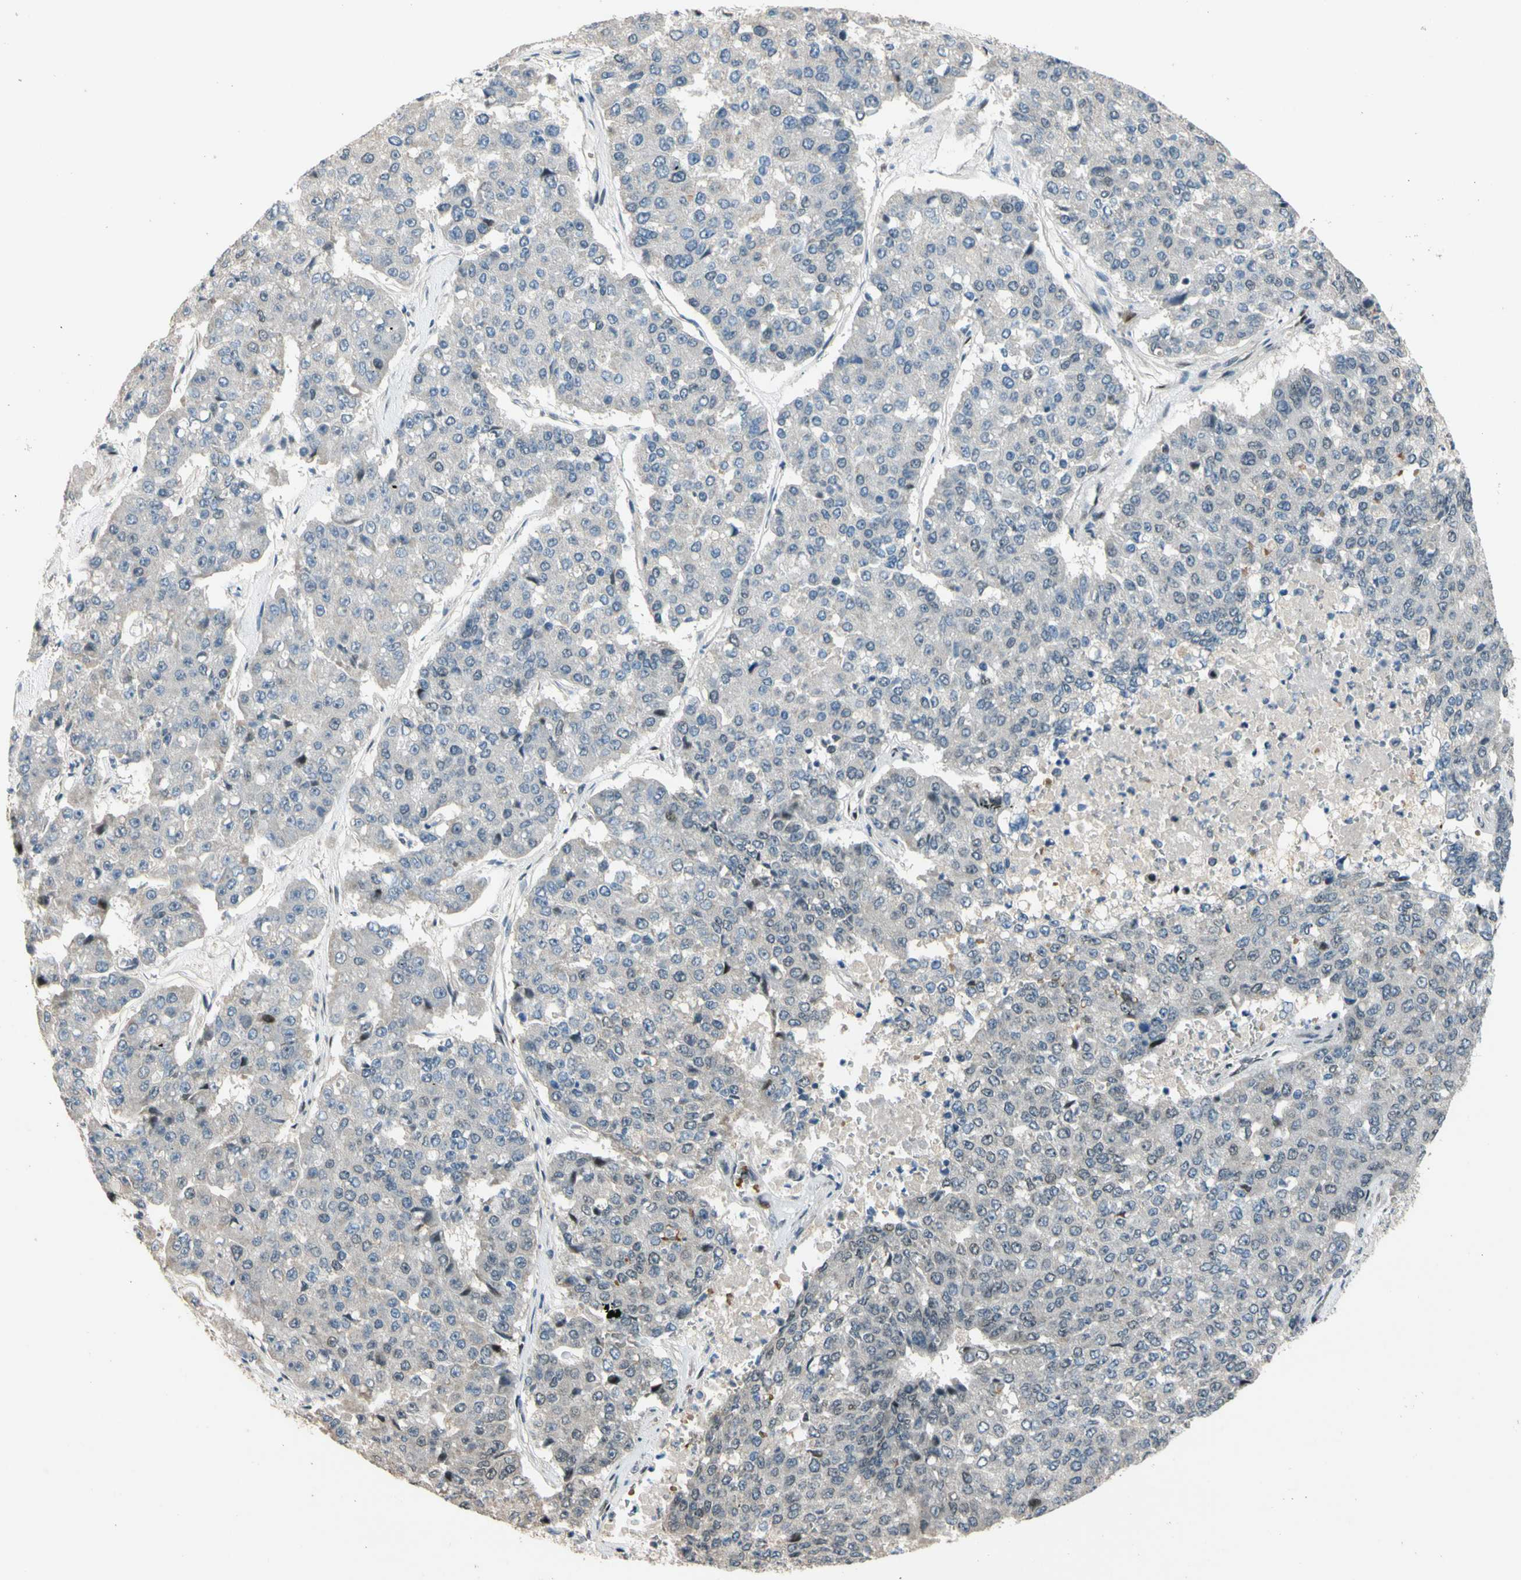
{"staining": {"intensity": "negative", "quantity": "none", "location": "none"}, "tissue": "pancreatic cancer", "cell_type": "Tumor cells", "image_type": "cancer", "snomed": [{"axis": "morphology", "description": "Adenocarcinoma, NOS"}, {"axis": "topography", "description": "Pancreas"}], "caption": "Pancreatic cancer (adenocarcinoma) was stained to show a protein in brown. There is no significant staining in tumor cells.", "gene": "ZNF184", "patient": {"sex": "male", "age": 50}}